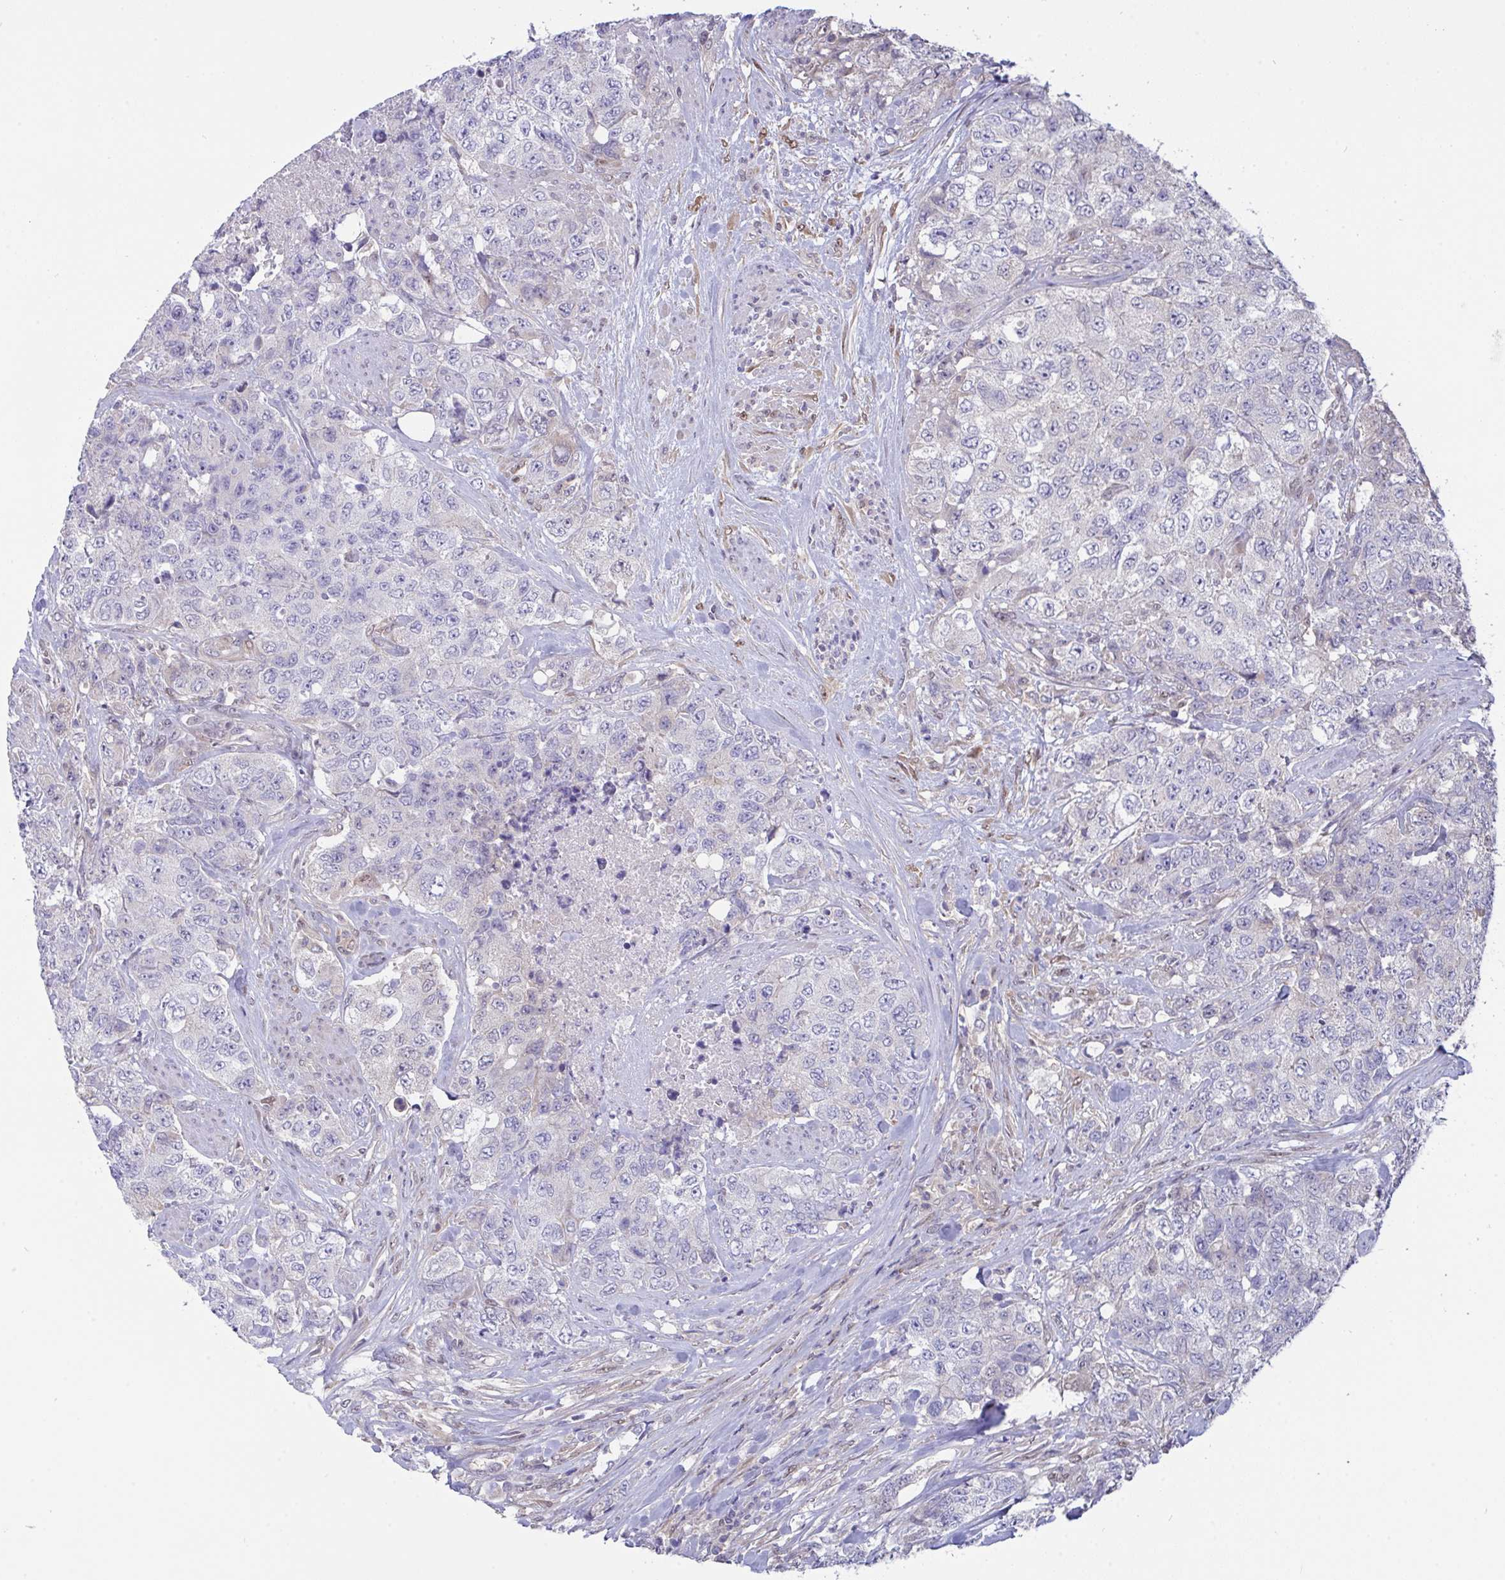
{"staining": {"intensity": "negative", "quantity": "none", "location": "none"}, "tissue": "urothelial cancer", "cell_type": "Tumor cells", "image_type": "cancer", "snomed": [{"axis": "morphology", "description": "Urothelial carcinoma, High grade"}, {"axis": "topography", "description": "Urinary bladder"}], "caption": "Tumor cells are negative for brown protein staining in urothelial cancer.", "gene": "L3HYPDH", "patient": {"sex": "female", "age": 78}}